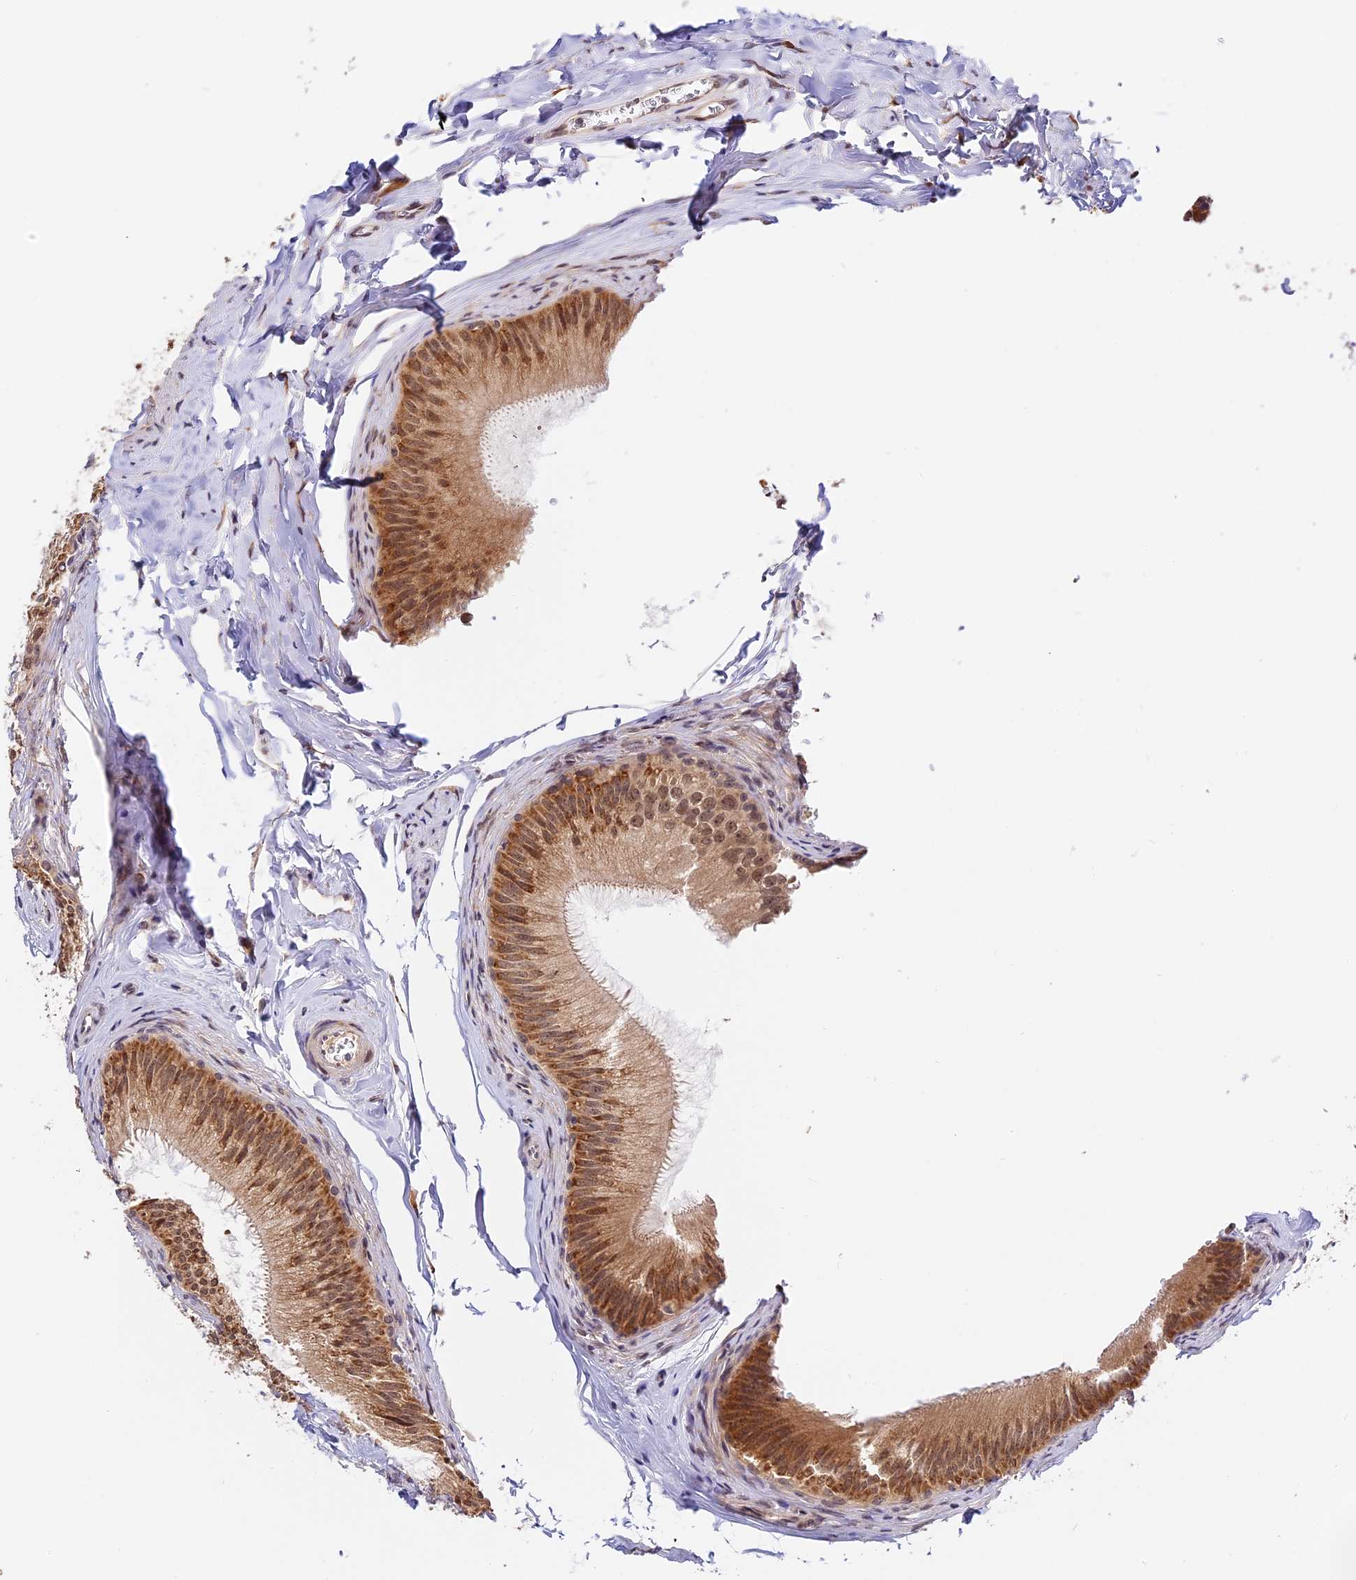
{"staining": {"intensity": "moderate", "quantity": ">75%", "location": "cytoplasmic/membranous,nuclear"}, "tissue": "epididymis", "cell_type": "Glandular cells", "image_type": "normal", "snomed": [{"axis": "morphology", "description": "Normal tissue, NOS"}, {"axis": "topography", "description": "Epididymis"}], "caption": "Protein analysis of benign epididymis exhibits moderate cytoplasmic/membranous,nuclear expression in about >75% of glandular cells. (DAB (3,3'-diaminobenzidine) IHC, brown staining for protein, blue staining for nuclei).", "gene": "IMPACT", "patient": {"sex": "male", "age": 46}}